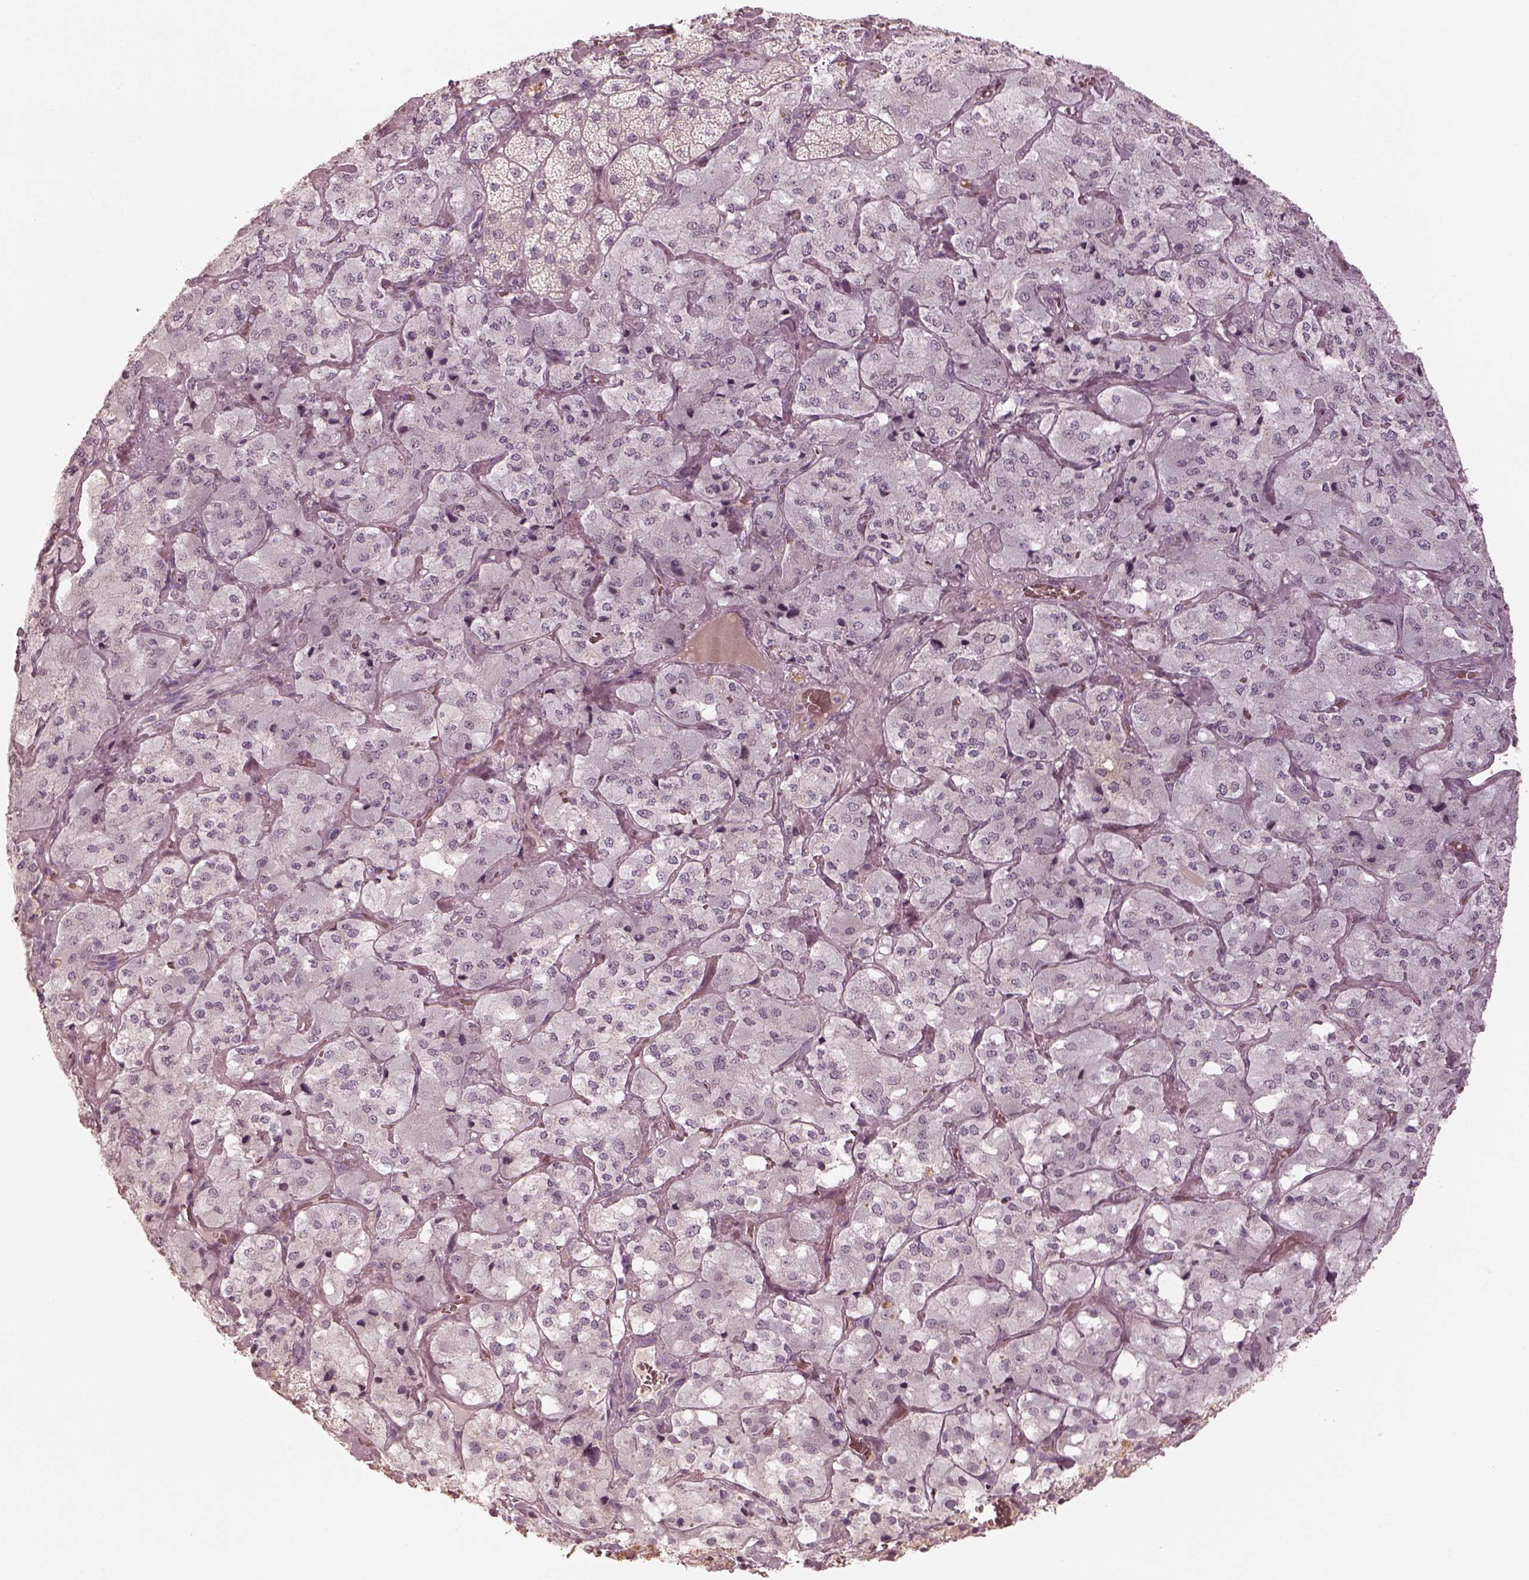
{"staining": {"intensity": "negative", "quantity": "none", "location": "none"}, "tissue": "adrenal gland", "cell_type": "Glandular cells", "image_type": "normal", "snomed": [{"axis": "morphology", "description": "Normal tissue, NOS"}, {"axis": "topography", "description": "Adrenal gland"}], "caption": "Immunohistochemistry photomicrograph of normal adrenal gland stained for a protein (brown), which displays no positivity in glandular cells. (Stains: DAB IHC with hematoxylin counter stain, Microscopy: brightfield microscopy at high magnification).", "gene": "SPATA6L", "patient": {"sex": "male", "age": 57}}